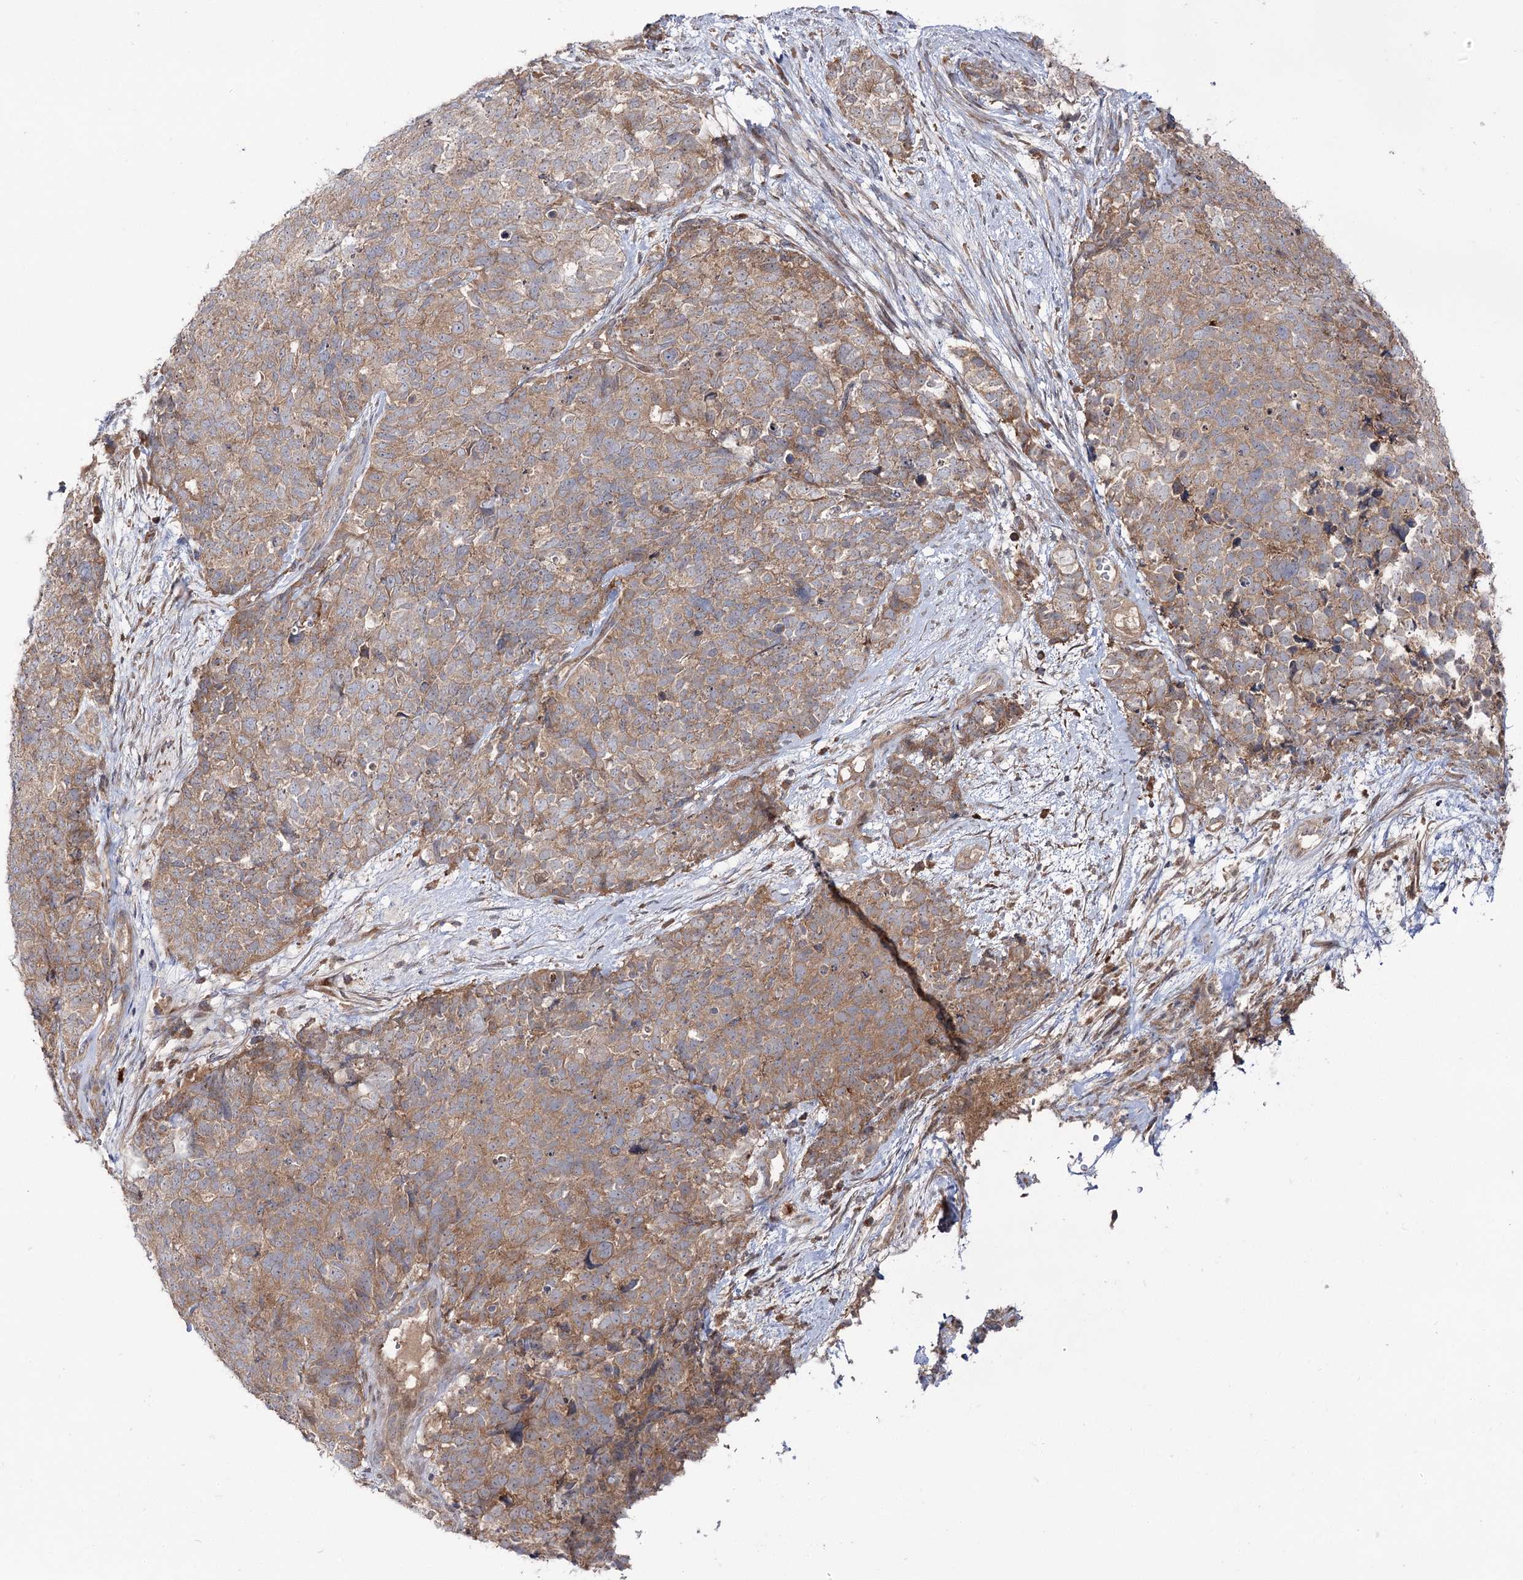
{"staining": {"intensity": "moderate", "quantity": ">75%", "location": "cytoplasmic/membranous"}, "tissue": "cervical cancer", "cell_type": "Tumor cells", "image_type": "cancer", "snomed": [{"axis": "morphology", "description": "Squamous cell carcinoma, NOS"}, {"axis": "topography", "description": "Cervix"}], "caption": "This histopathology image shows cervical cancer stained with IHC to label a protein in brown. The cytoplasmic/membranous of tumor cells show moderate positivity for the protein. Nuclei are counter-stained blue.", "gene": "C11orf80", "patient": {"sex": "female", "age": 63}}